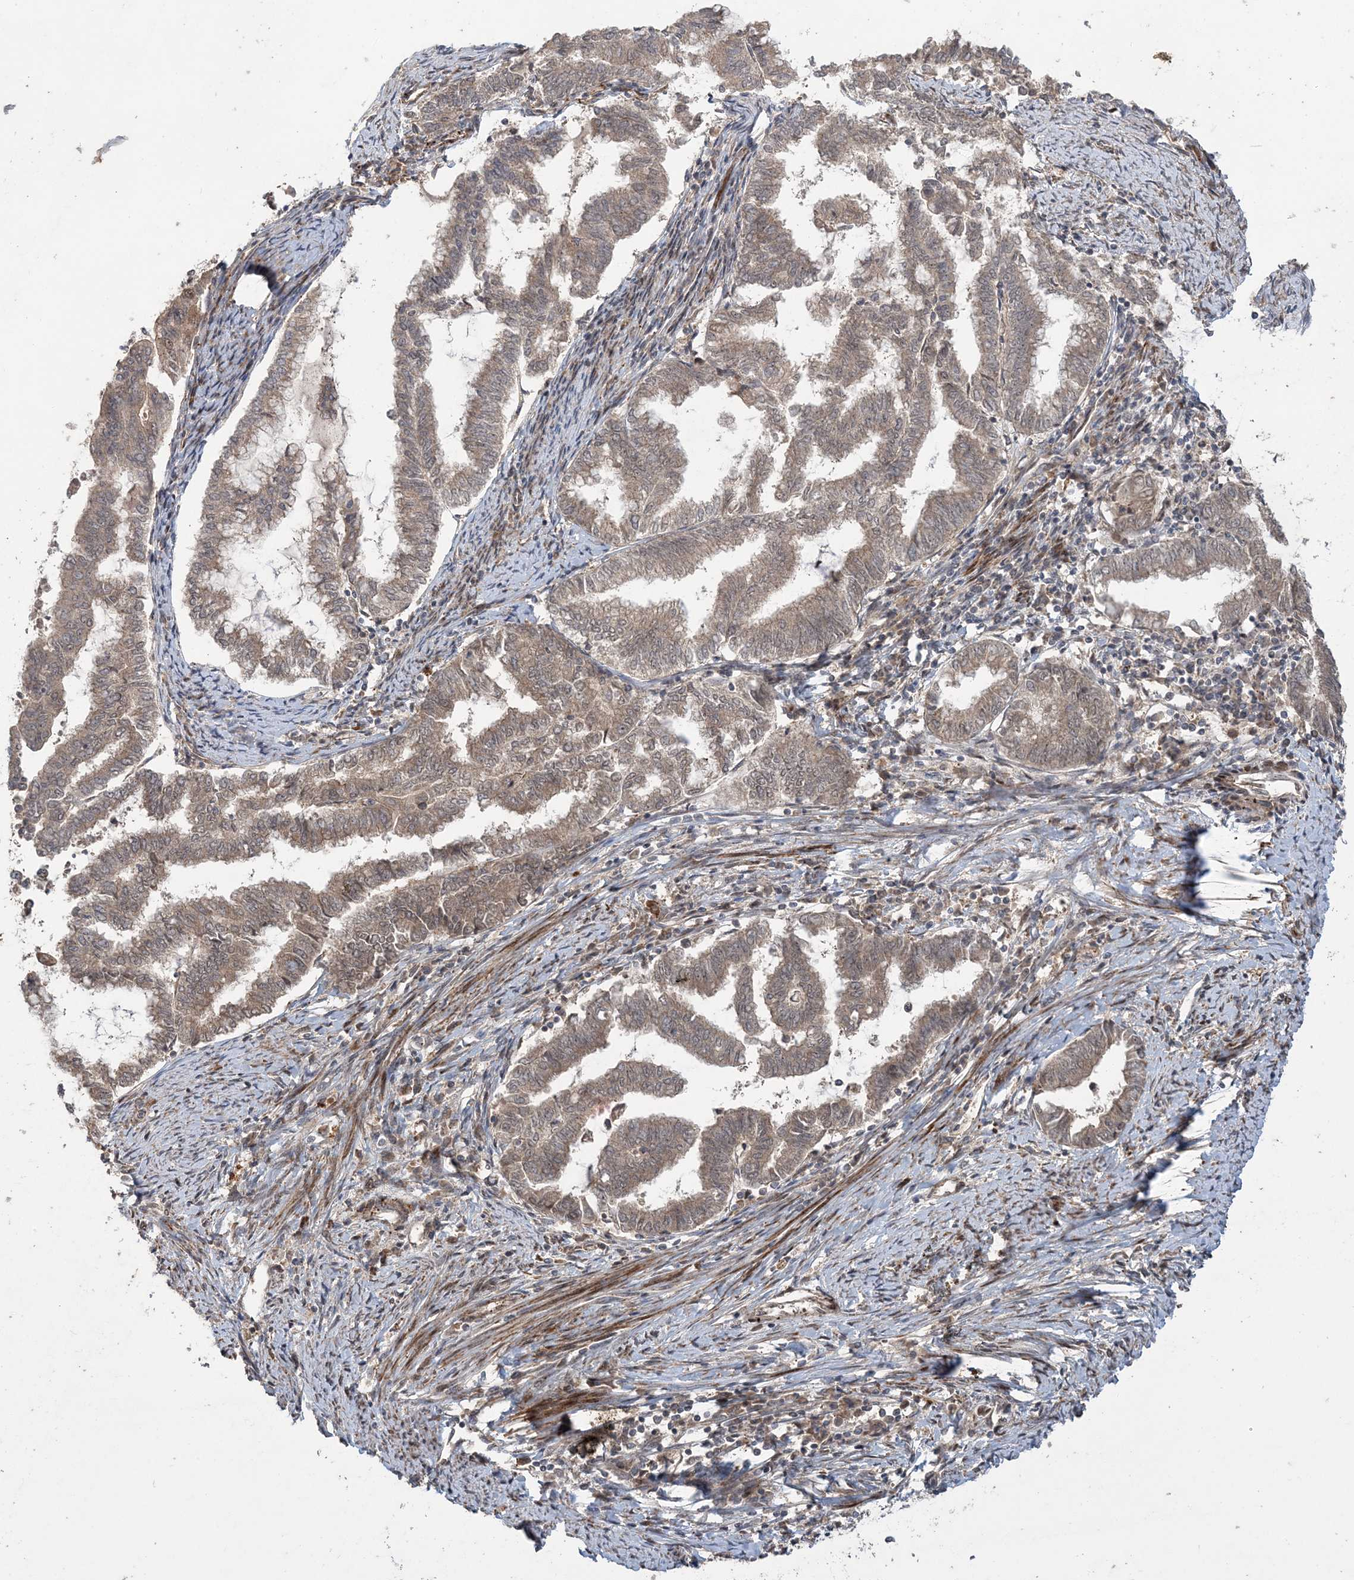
{"staining": {"intensity": "weak", "quantity": ">75%", "location": "cytoplasmic/membranous"}, "tissue": "endometrial cancer", "cell_type": "Tumor cells", "image_type": "cancer", "snomed": [{"axis": "morphology", "description": "Adenocarcinoma, NOS"}, {"axis": "topography", "description": "Endometrium"}], "caption": "This is an image of immunohistochemistry (IHC) staining of endometrial cancer (adenocarcinoma), which shows weak positivity in the cytoplasmic/membranous of tumor cells.", "gene": "UBTD2", "patient": {"sex": "female", "age": 79}}